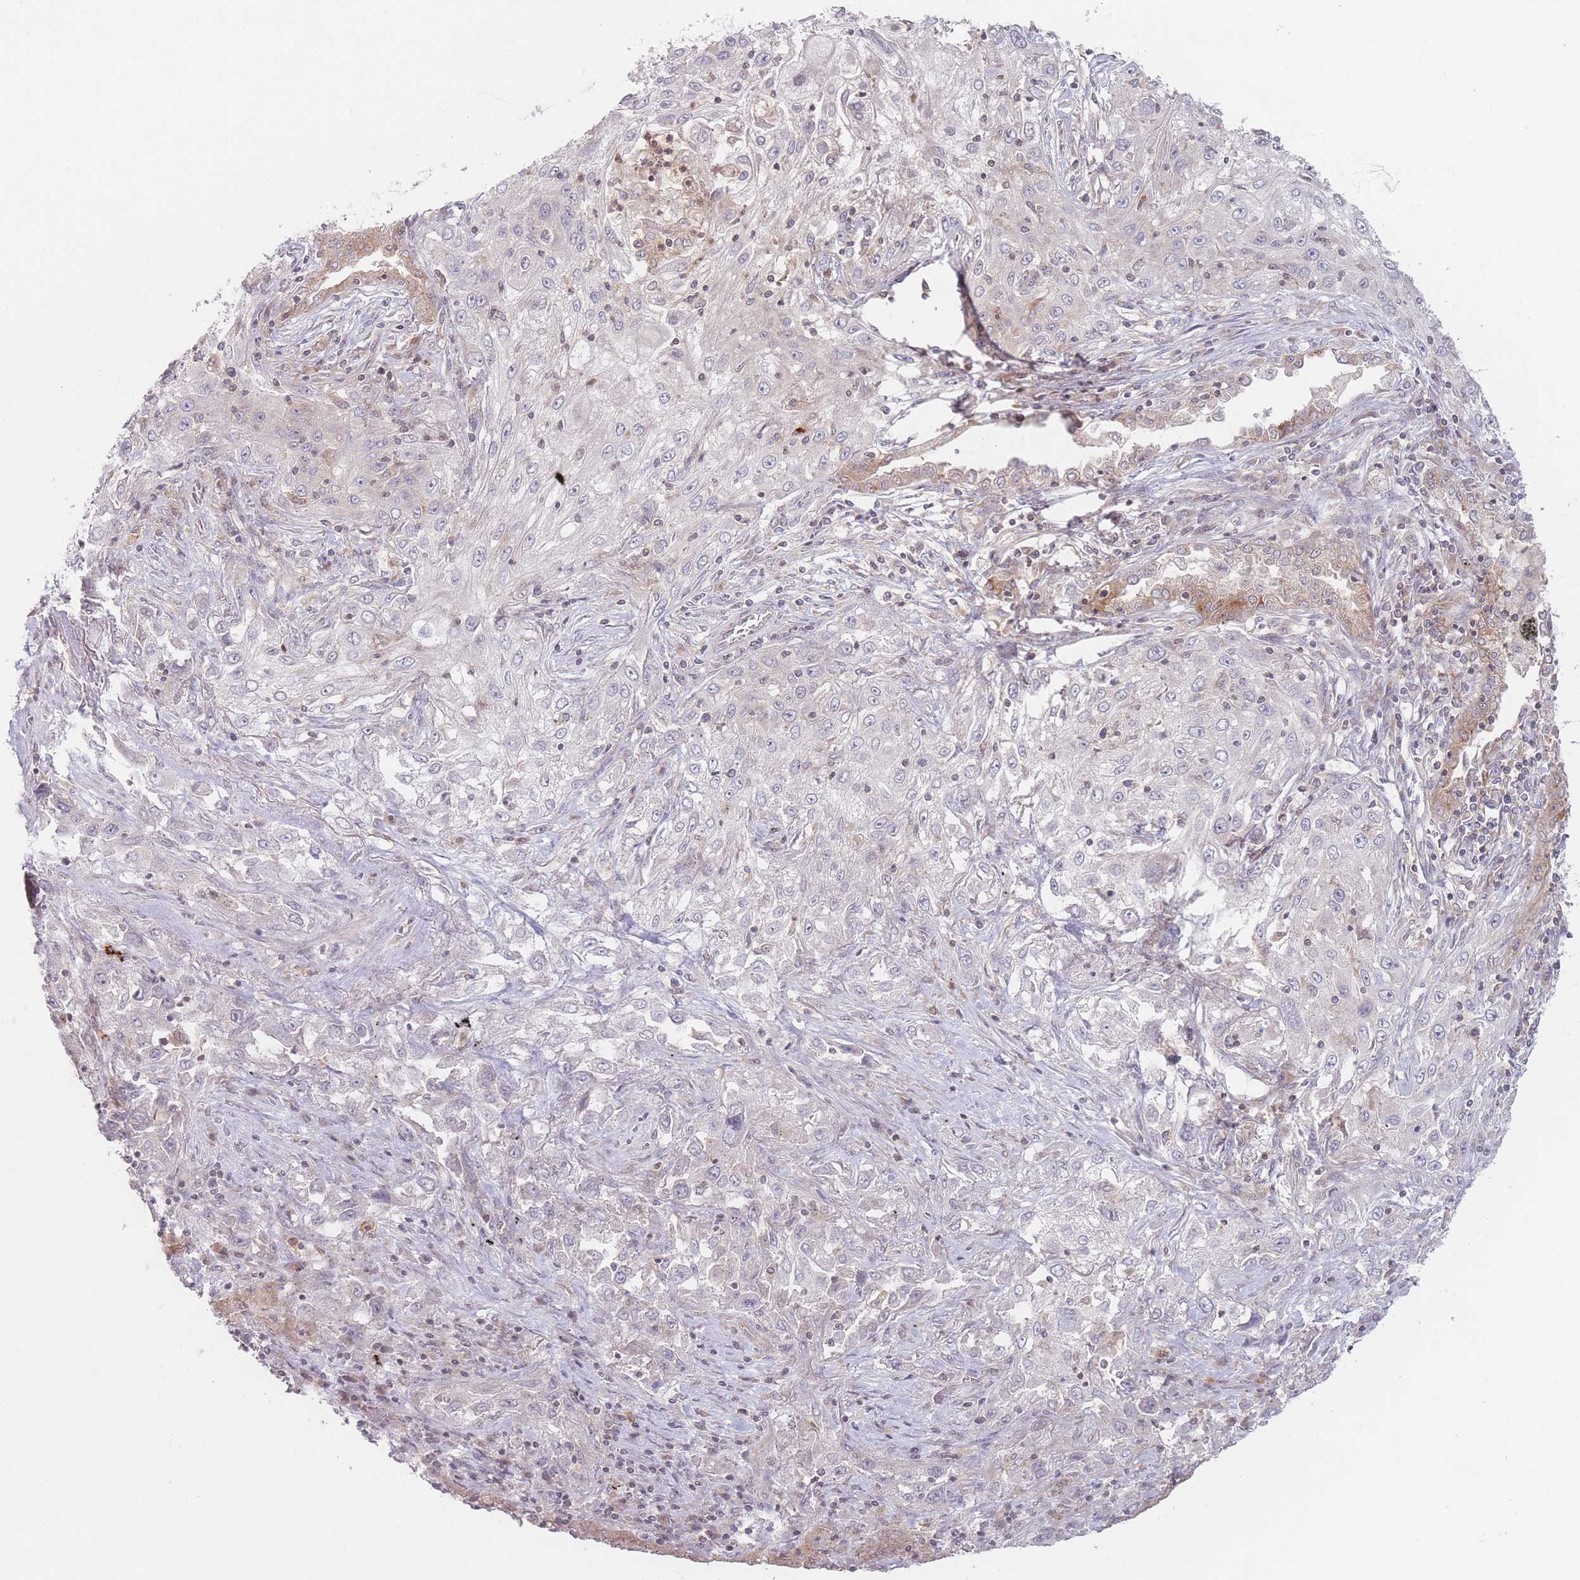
{"staining": {"intensity": "negative", "quantity": "none", "location": "none"}, "tissue": "lung cancer", "cell_type": "Tumor cells", "image_type": "cancer", "snomed": [{"axis": "morphology", "description": "Squamous cell carcinoma, NOS"}, {"axis": "topography", "description": "Lung"}], "caption": "A high-resolution histopathology image shows IHC staining of lung cancer, which displays no significant positivity in tumor cells.", "gene": "PPM1A", "patient": {"sex": "female", "age": 69}}